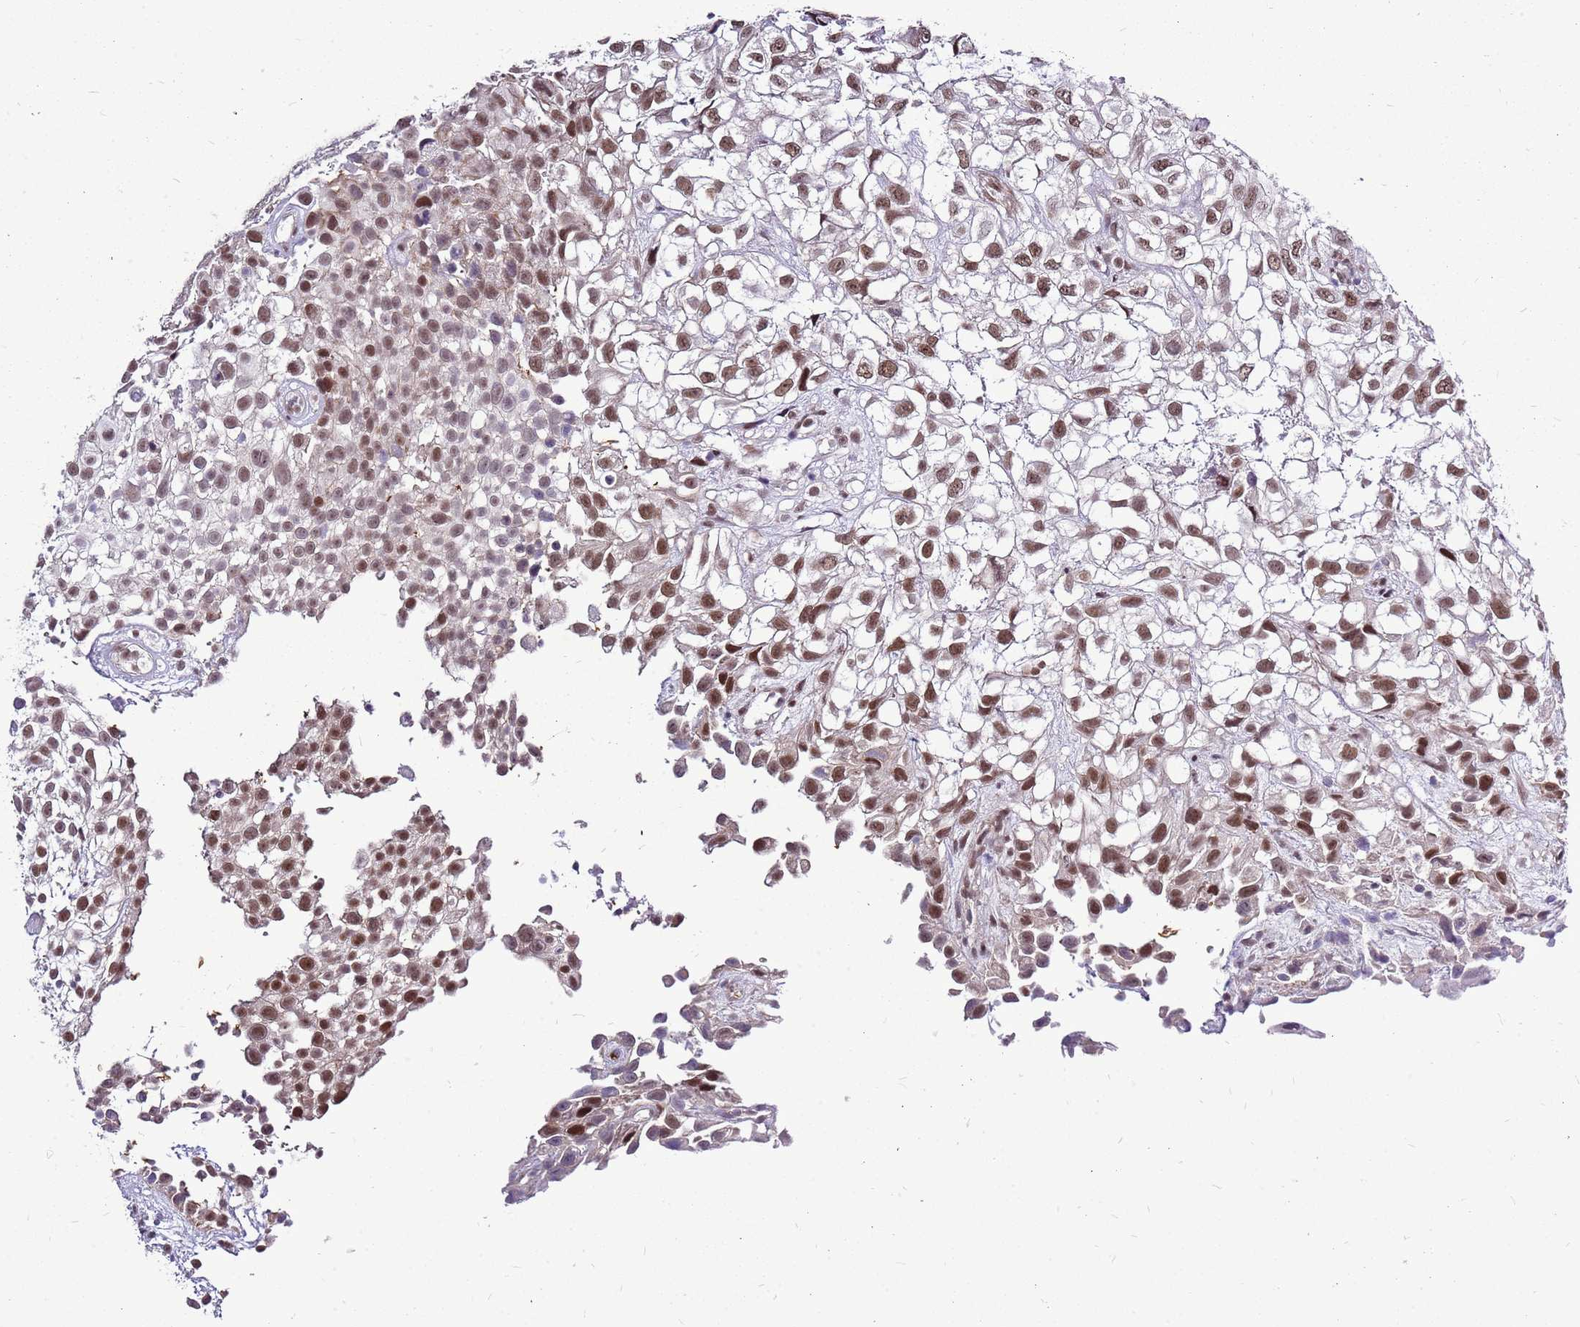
{"staining": {"intensity": "moderate", "quantity": ">75%", "location": "nuclear"}, "tissue": "urothelial cancer", "cell_type": "Tumor cells", "image_type": "cancer", "snomed": [{"axis": "morphology", "description": "Urothelial carcinoma, High grade"}, {"axis": "topography", "description": "Urinary bladder"}], "caption": "The immunohistochemical stain labels moderate nuclear positivity in tumor cells of high-grade urothelial carcinoma tissue.", "gene": "CCDC166", "patient": {"sex": "male", "age": 56}}